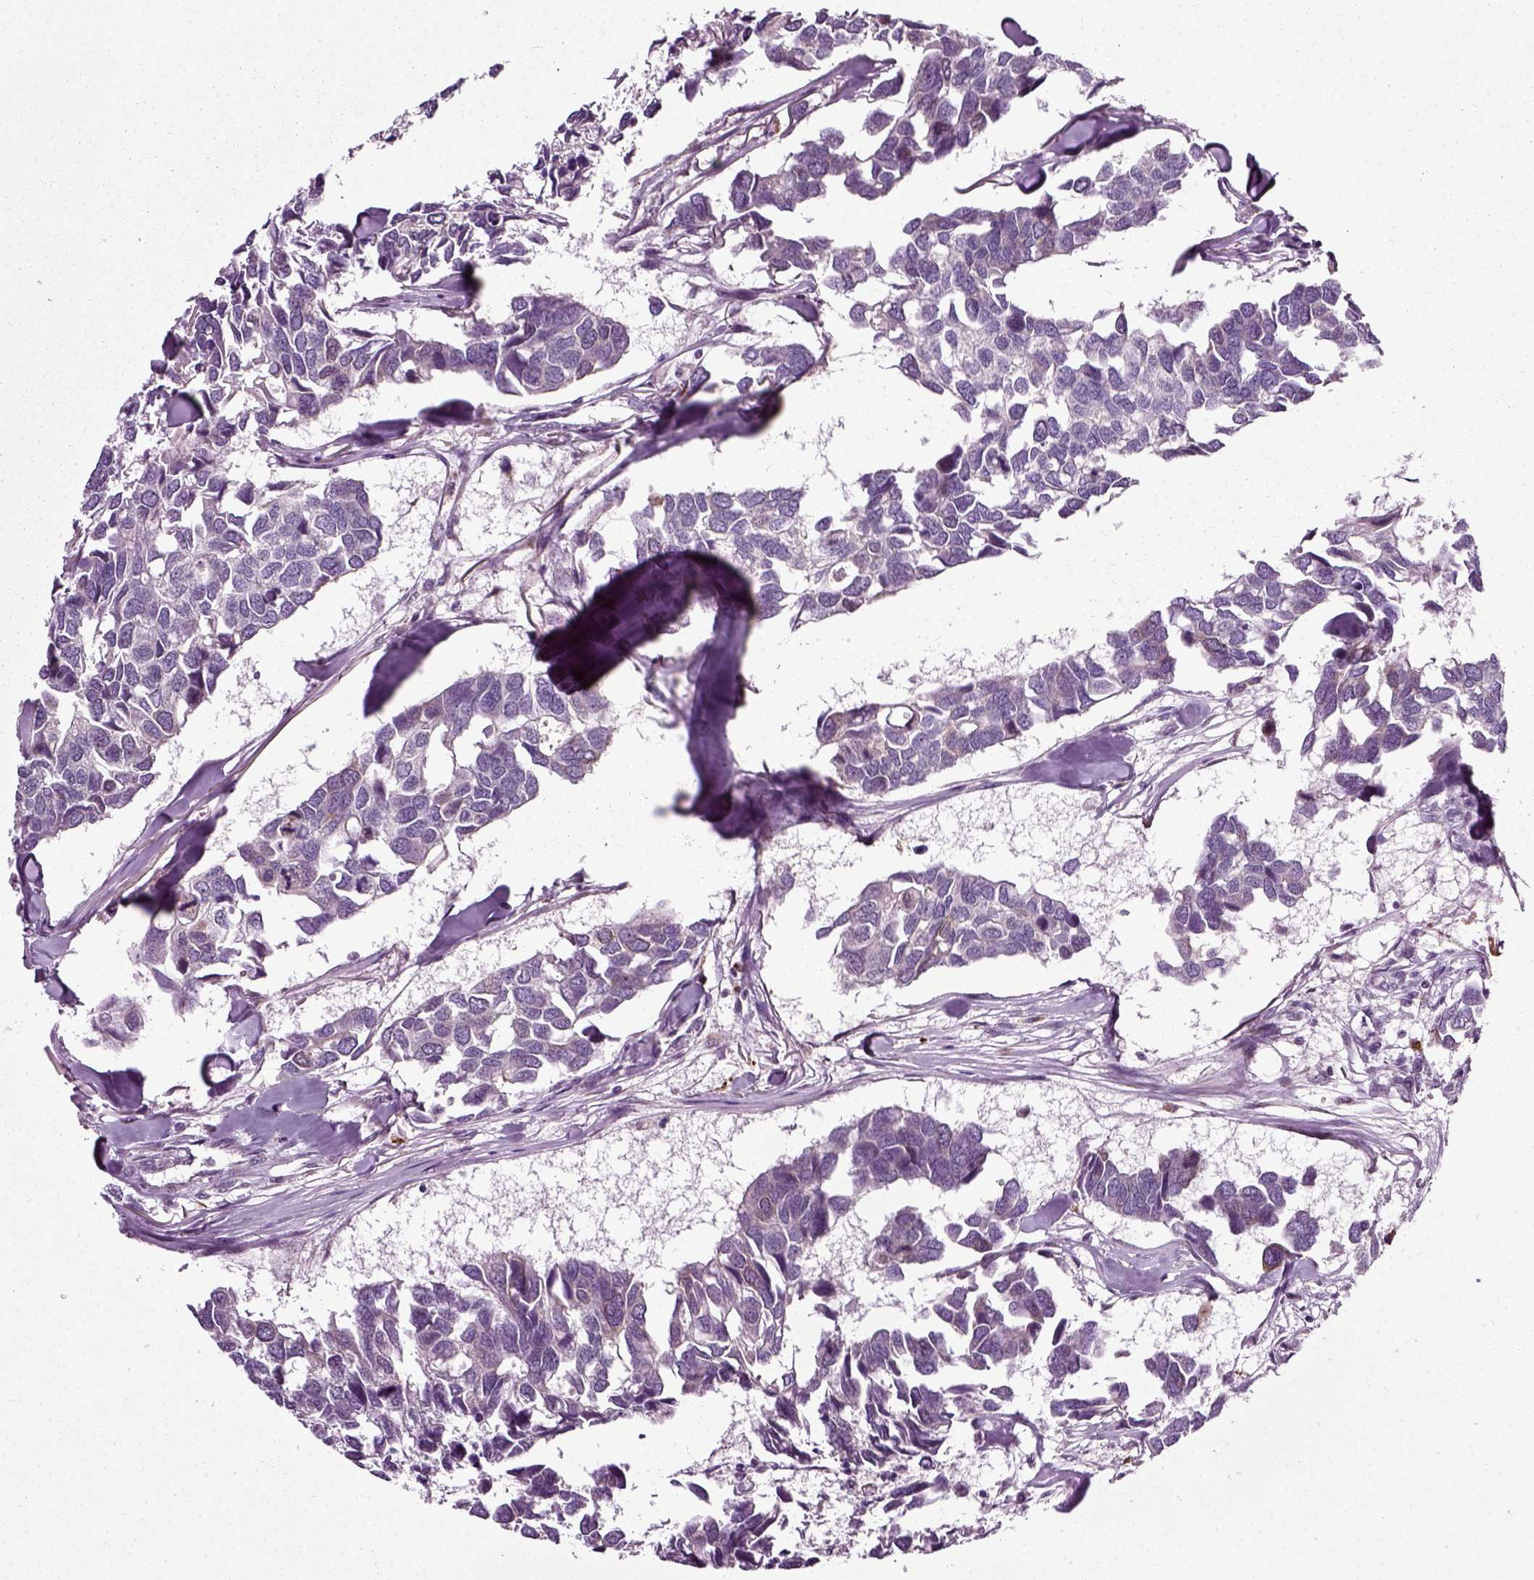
{"staining": {"intensity": "negative", "quantity": "none", "location": "none"}, "tissue": "breast cancer", "cell_type": "Tumor cells", "image_type": "cancer", "snomed": [{"axis": "morphology", "description": "Duct carcinoma"}, {"axis": "topography", "description": "Breast"}], "caption": "Image shows no protein staining in tumor cells of intraductal carcinoma (breast) tissue. The staining is performed using DAB brown chromogen with nuclei counter-stained in using hematoxylin.", "gene": "KNSTRN", "patient": {"sex": "female", "age": 83}}